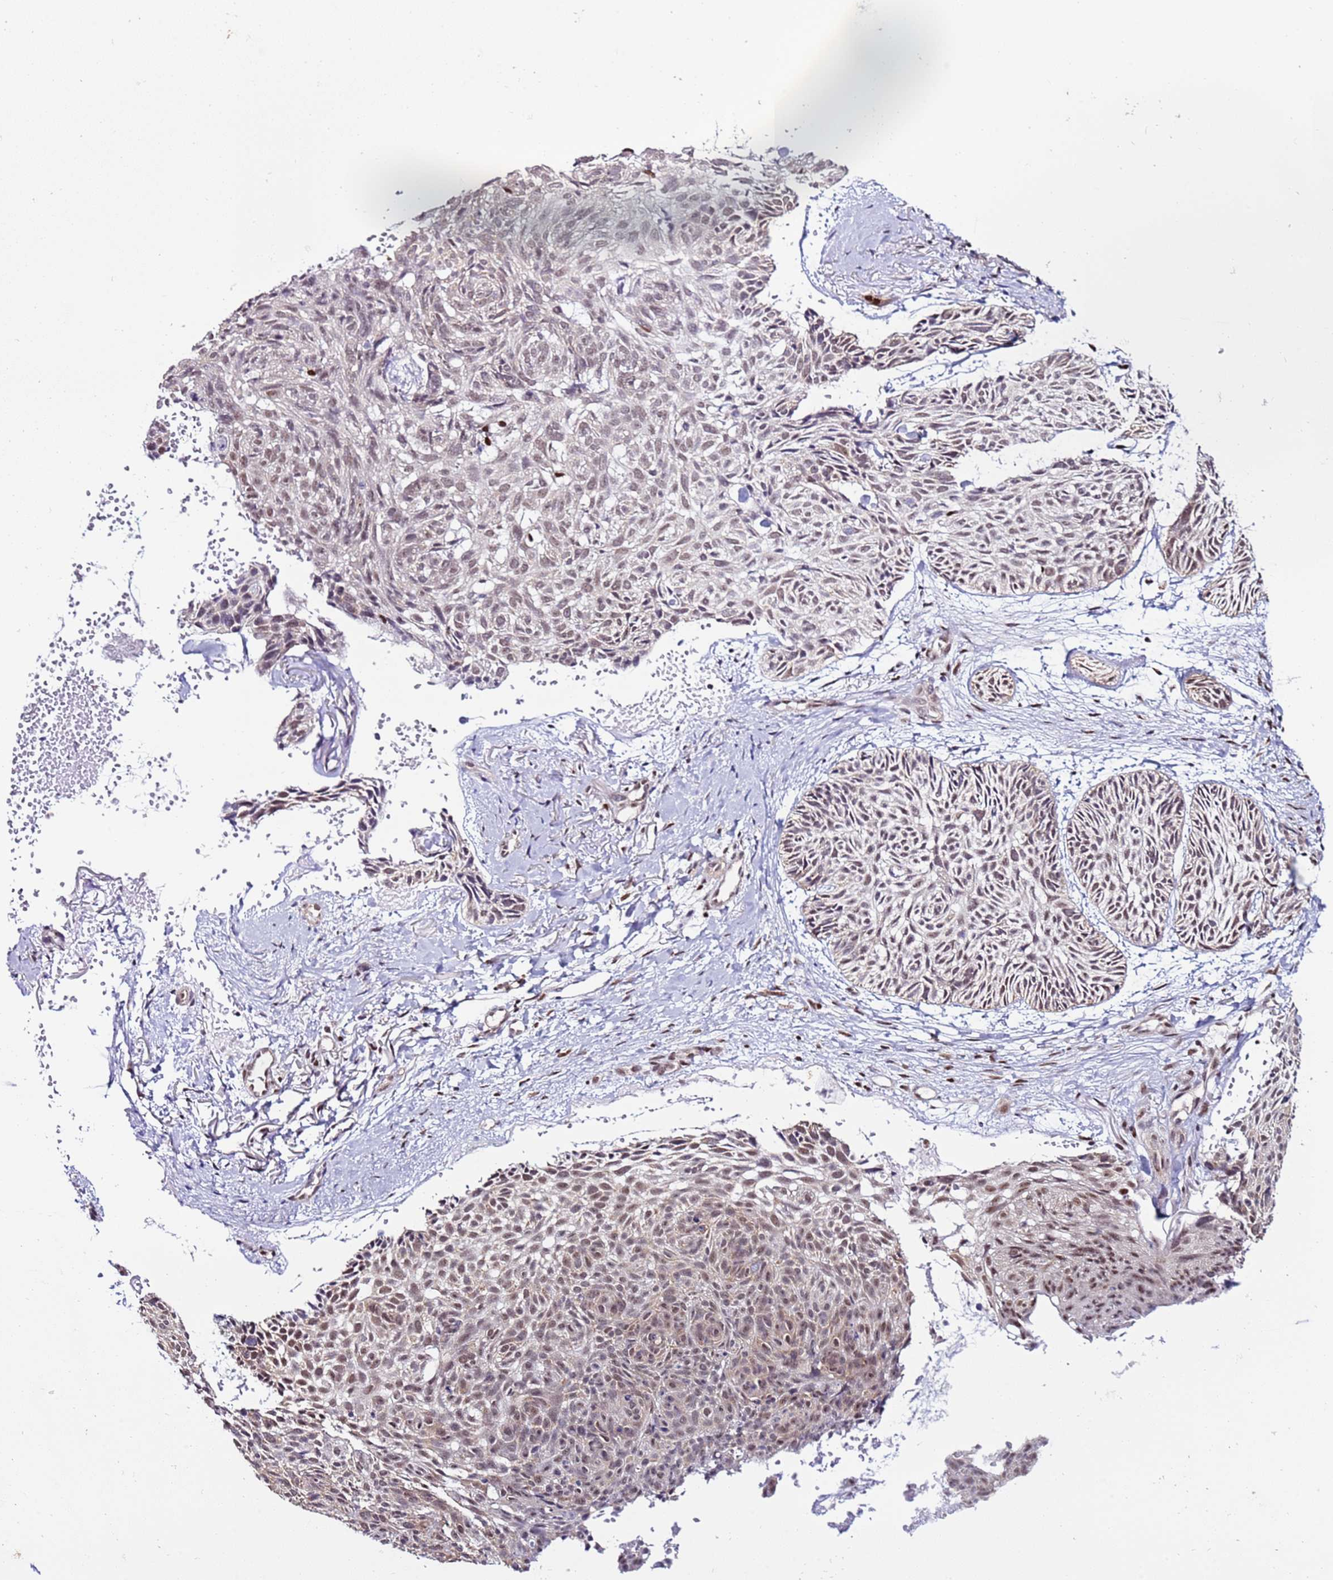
{"staining": {"intensity": "moderate", "quantity": ">75%", "location": "nuclear"}, "tissue": "skin cancer", "cell_type": "Tumor cells", "image_type": "cancer", "snomed": [{"axis": "morphology", "description": "Normal tissue, NOS"}, {"axis": "morphology", "description": "Basal cell carcinoma"}, {"axis": "topography", "description": "Skin"}], "caption": "Immunohistochemical staining of human skin cancer shows medium levels of moderate nuclear staining in approximately >75% of tumor cells.", "gene": "PRPF6", "patient": {"sex": "male", "age": 66}}